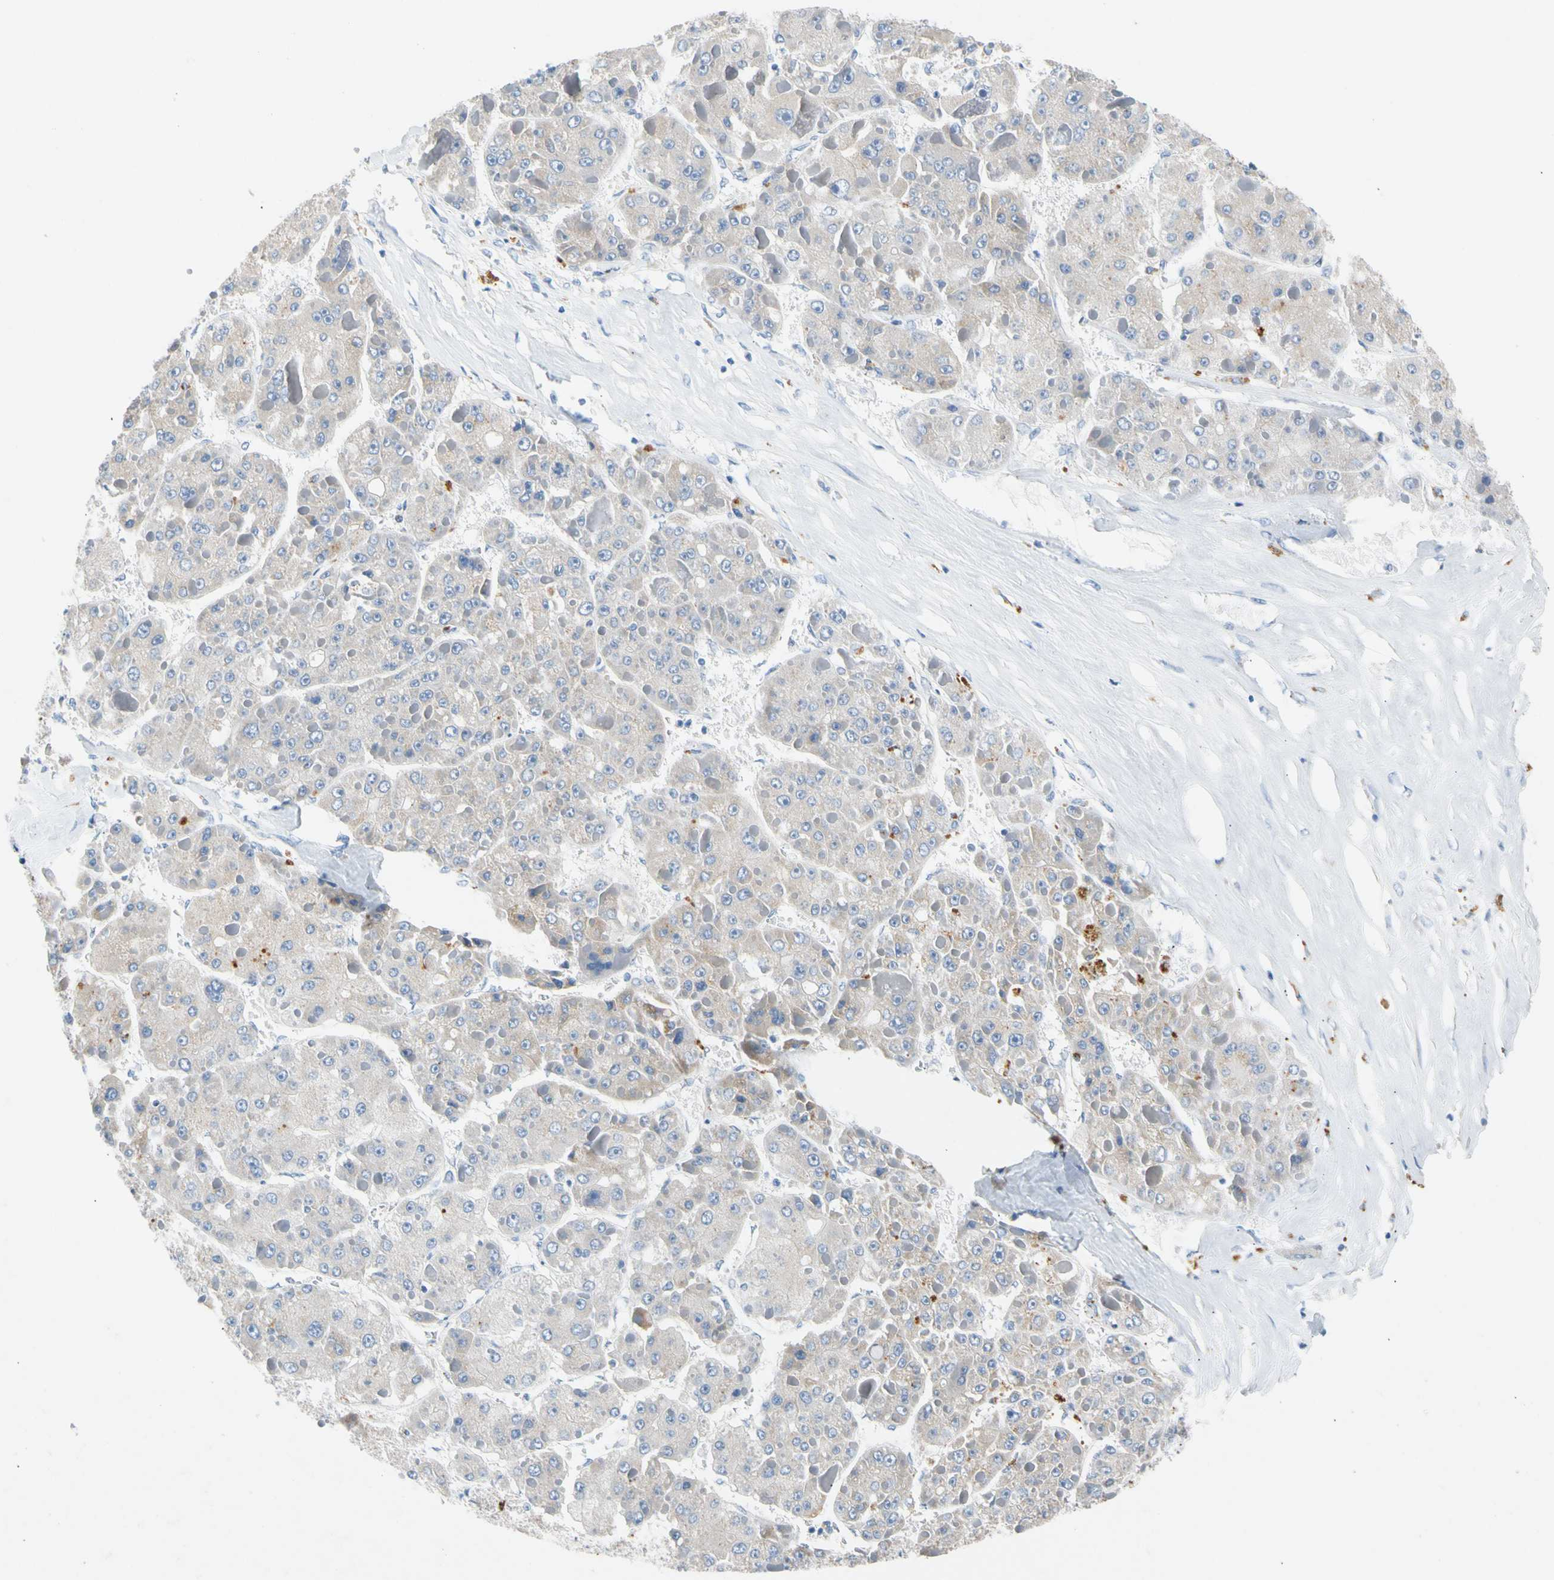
{"staining": {"intensity": "negative", "quantity": "none", "location": "none"}, "tissue": "liver cancer", "cell_type": "Tumor cells", "image_type": "cancer", "snomed": [{"axis": "morphology", "description": "Carcinoma, Hepatocellular, NOS"}, {"axis": "topography", "description": "Liver"}], "caption": "The histopathology image demonstrates no significant expression in tumor cells of hepatocellular carcinoma (liver).", "gene": "GASK1B", "patient": {"sex": "female", "age": 73}}